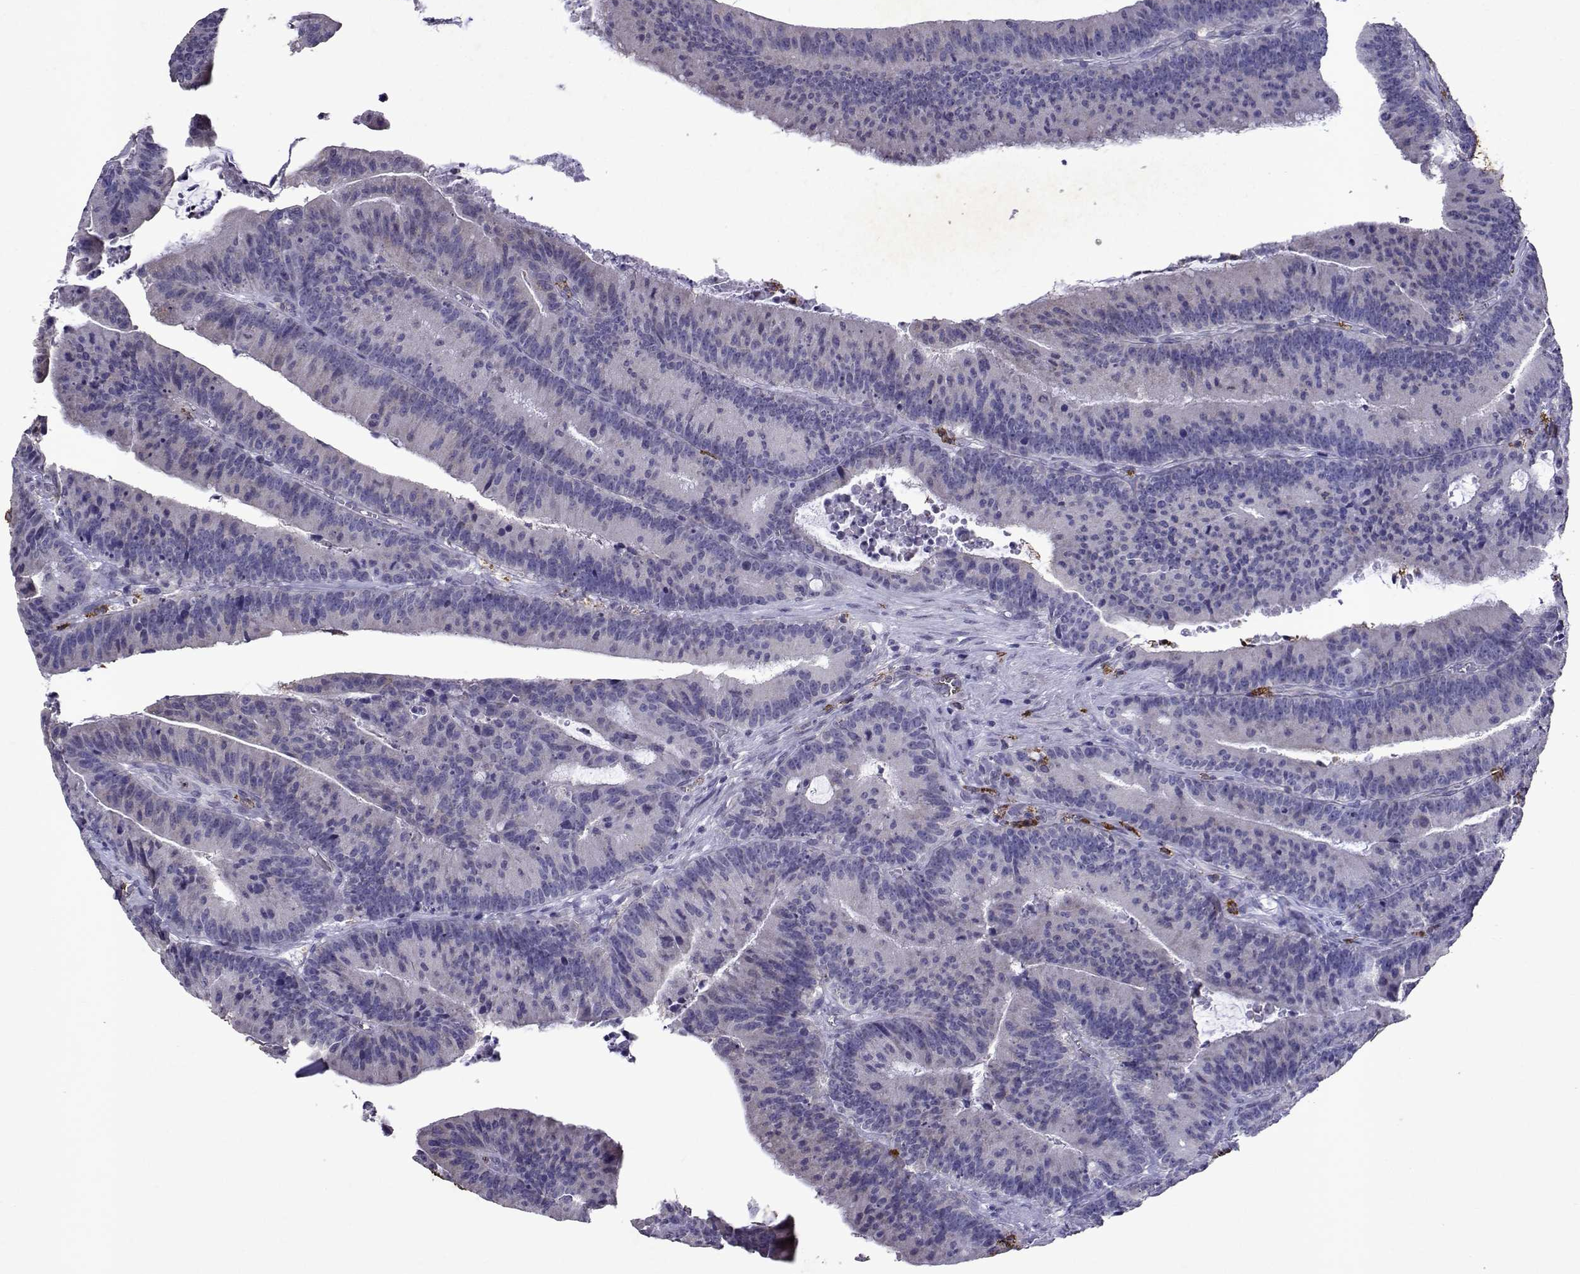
{"staining": {"intensity": "negative", "quantity": "none", "location": "none"}, "tissue": "colorectal cancer", "cell_type": "Tumor cells", "image_type": "cancer", "snomed": [{"axis": "morphology", "description": "Adenocarcinoma, NOS"}, {"axis": "topography", "description": "Colon"}], "caption": "A high-resolution photomicrograph shows immunohistochemistry staining of colorectal cancer (adenocarcinoma), which exhibits no significant positivity in tumor cells.", "gene": "DUSP28", "patient": {"sex": "female", "age": 78}}